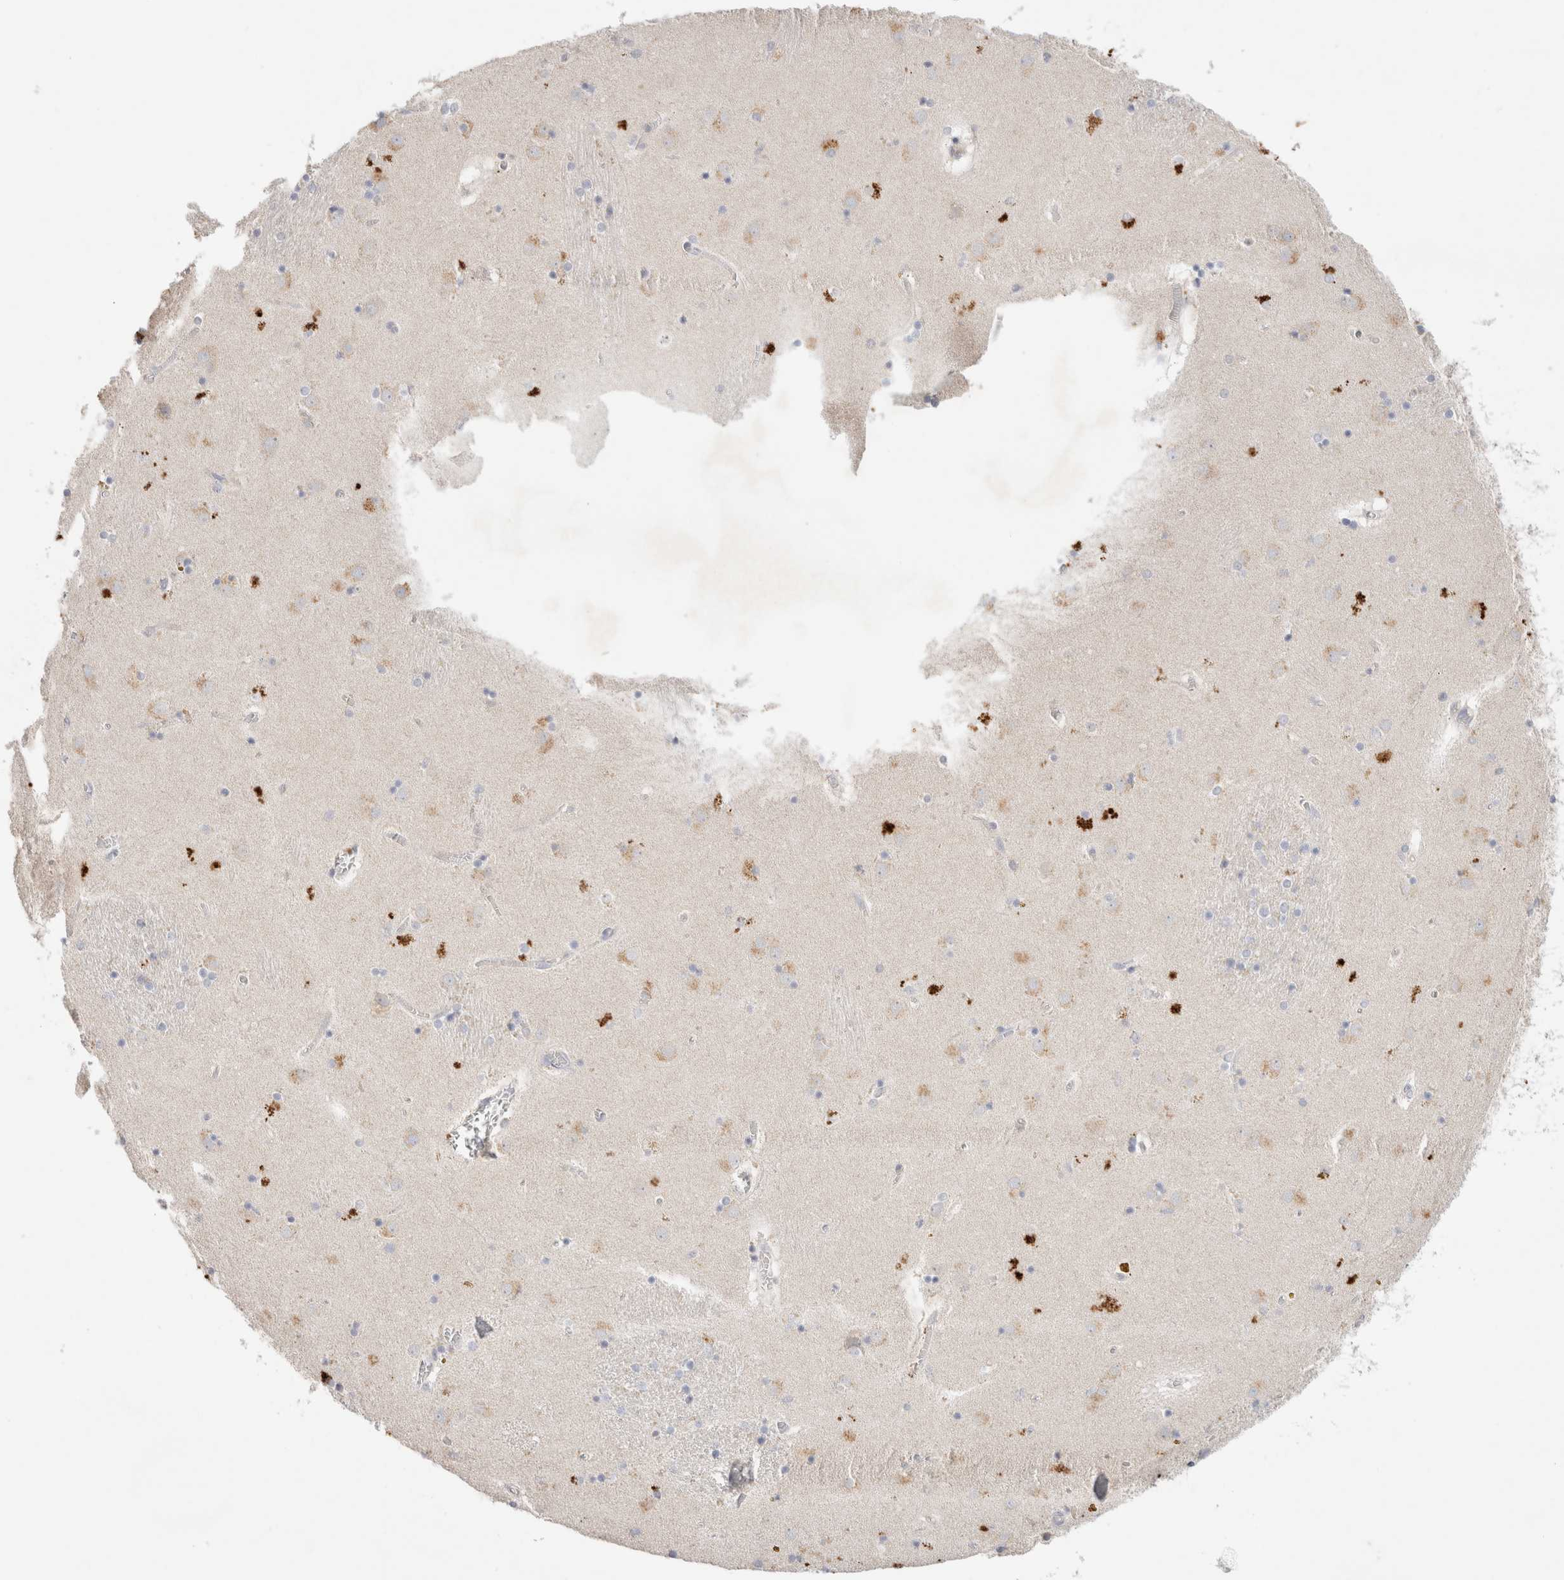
{"staining": {"intensity": "negative", "quantity": "none", "location": "none"}, "tissue": "caudate", "cell_type": "Glial cells", "image_type": "normal", "snomed": [{"axis": "morphology", "description": "Normal tissue, NOS"}, {"axis": "topography", "description": "Lateral ventricle wall"}], "caption": "DAB (3,3'-diaminobenzidine) immunohistochemical staining of unremarkable human caudate exhibits no significant positivity in glial cells.", "gene": "MPP2", "patient": {"sex": "male", "age": 70}}